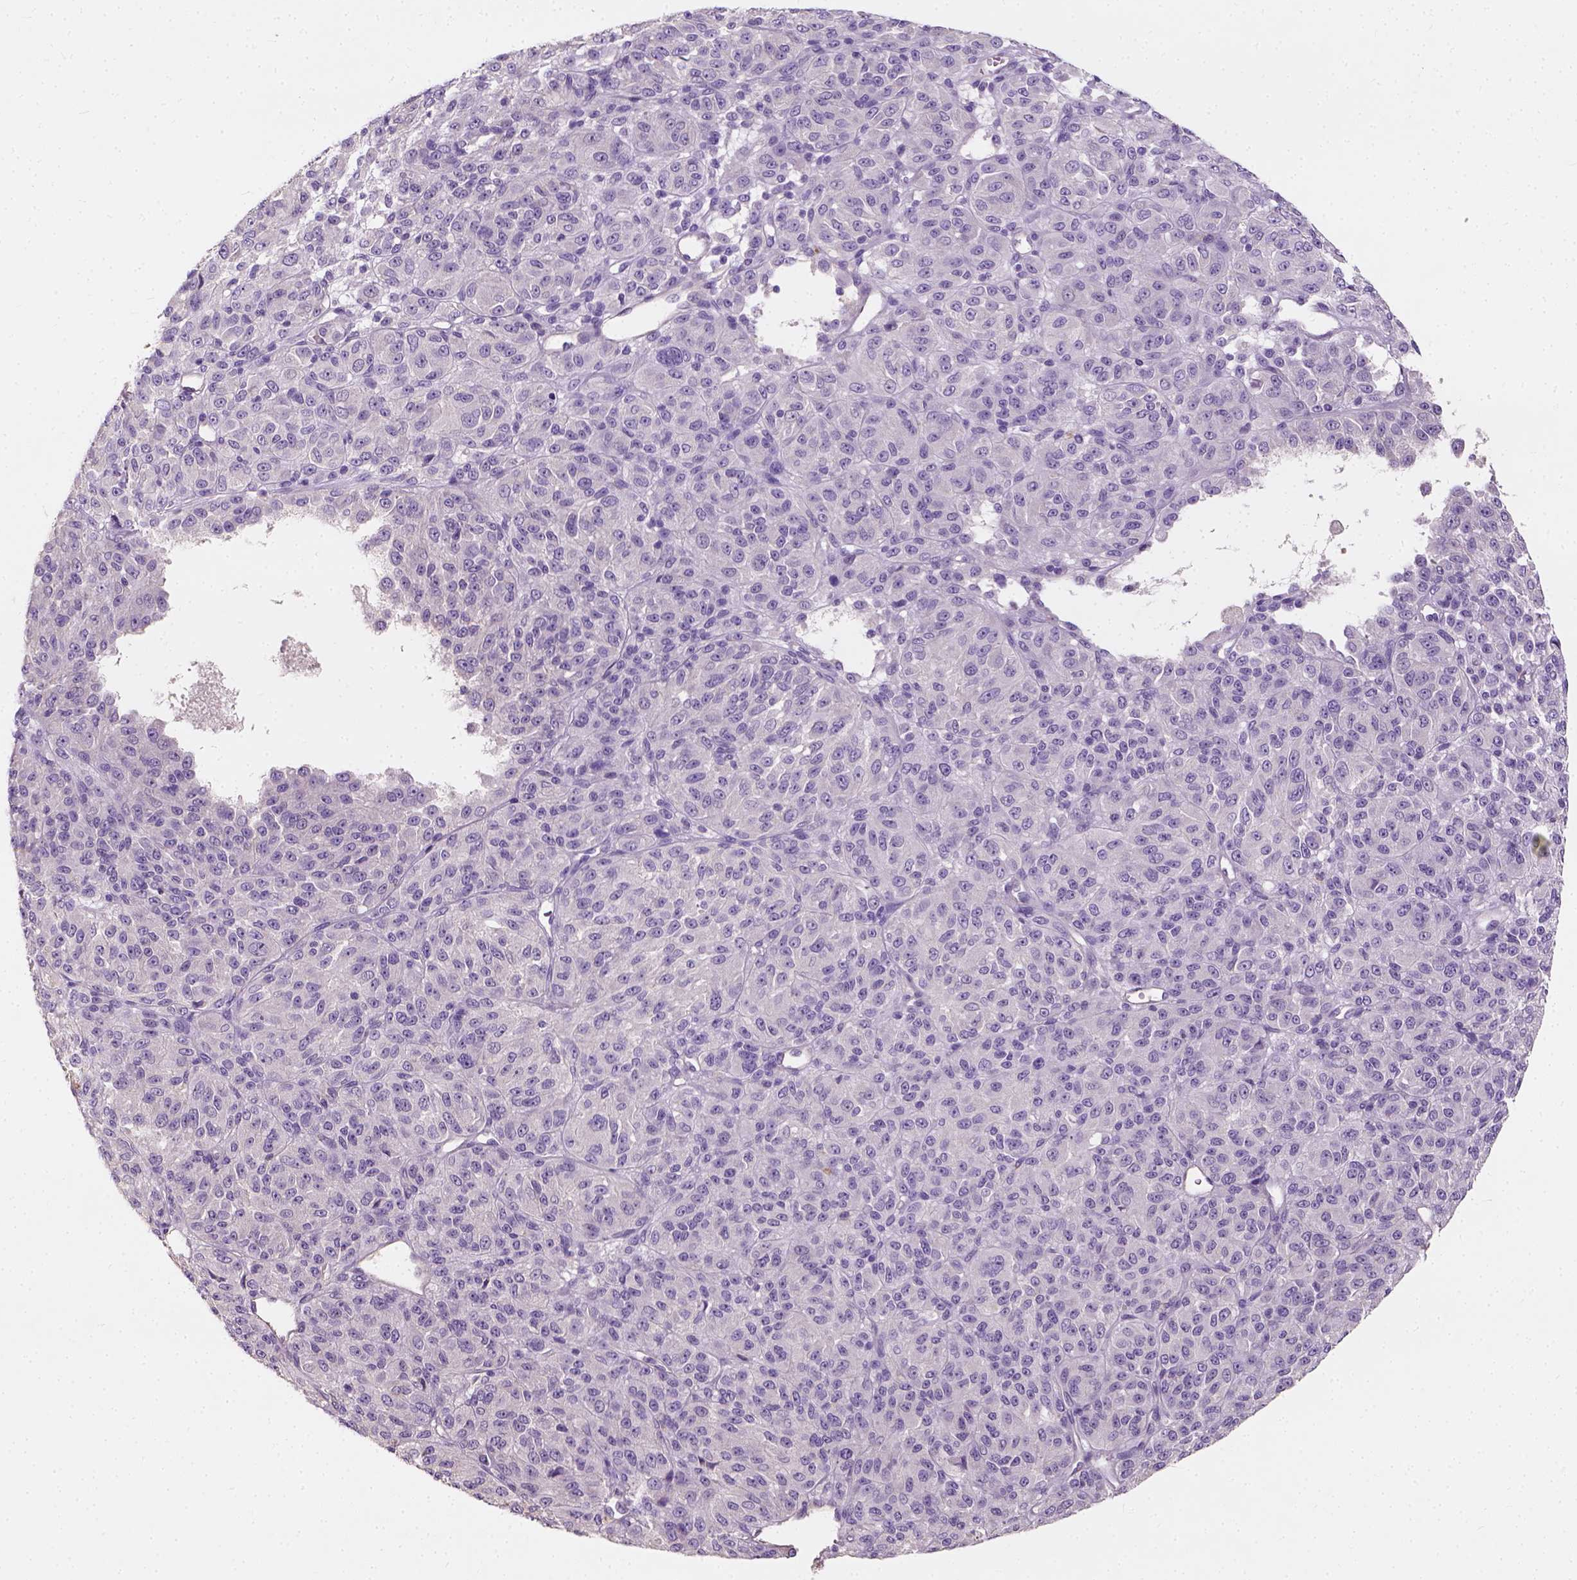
{"staining": {"intensity": "negative", "quantity": "none", "location": "none"}, "tissue": "melanoma", "cell_type": "Tumor cells", "image_type": "cancer", "snomed": [{"axis": "morphology", "description": "Malignant melanoma, Metastatic site"}, {"axis": "topography", "description": "Brain"}], "caption": "Photomicrograph shows no significant protein expression in tumor cells of malignant melanoma (metastatic site).", "gene": "DHCR24", "patient": {"sex": "female", "age": 56}}